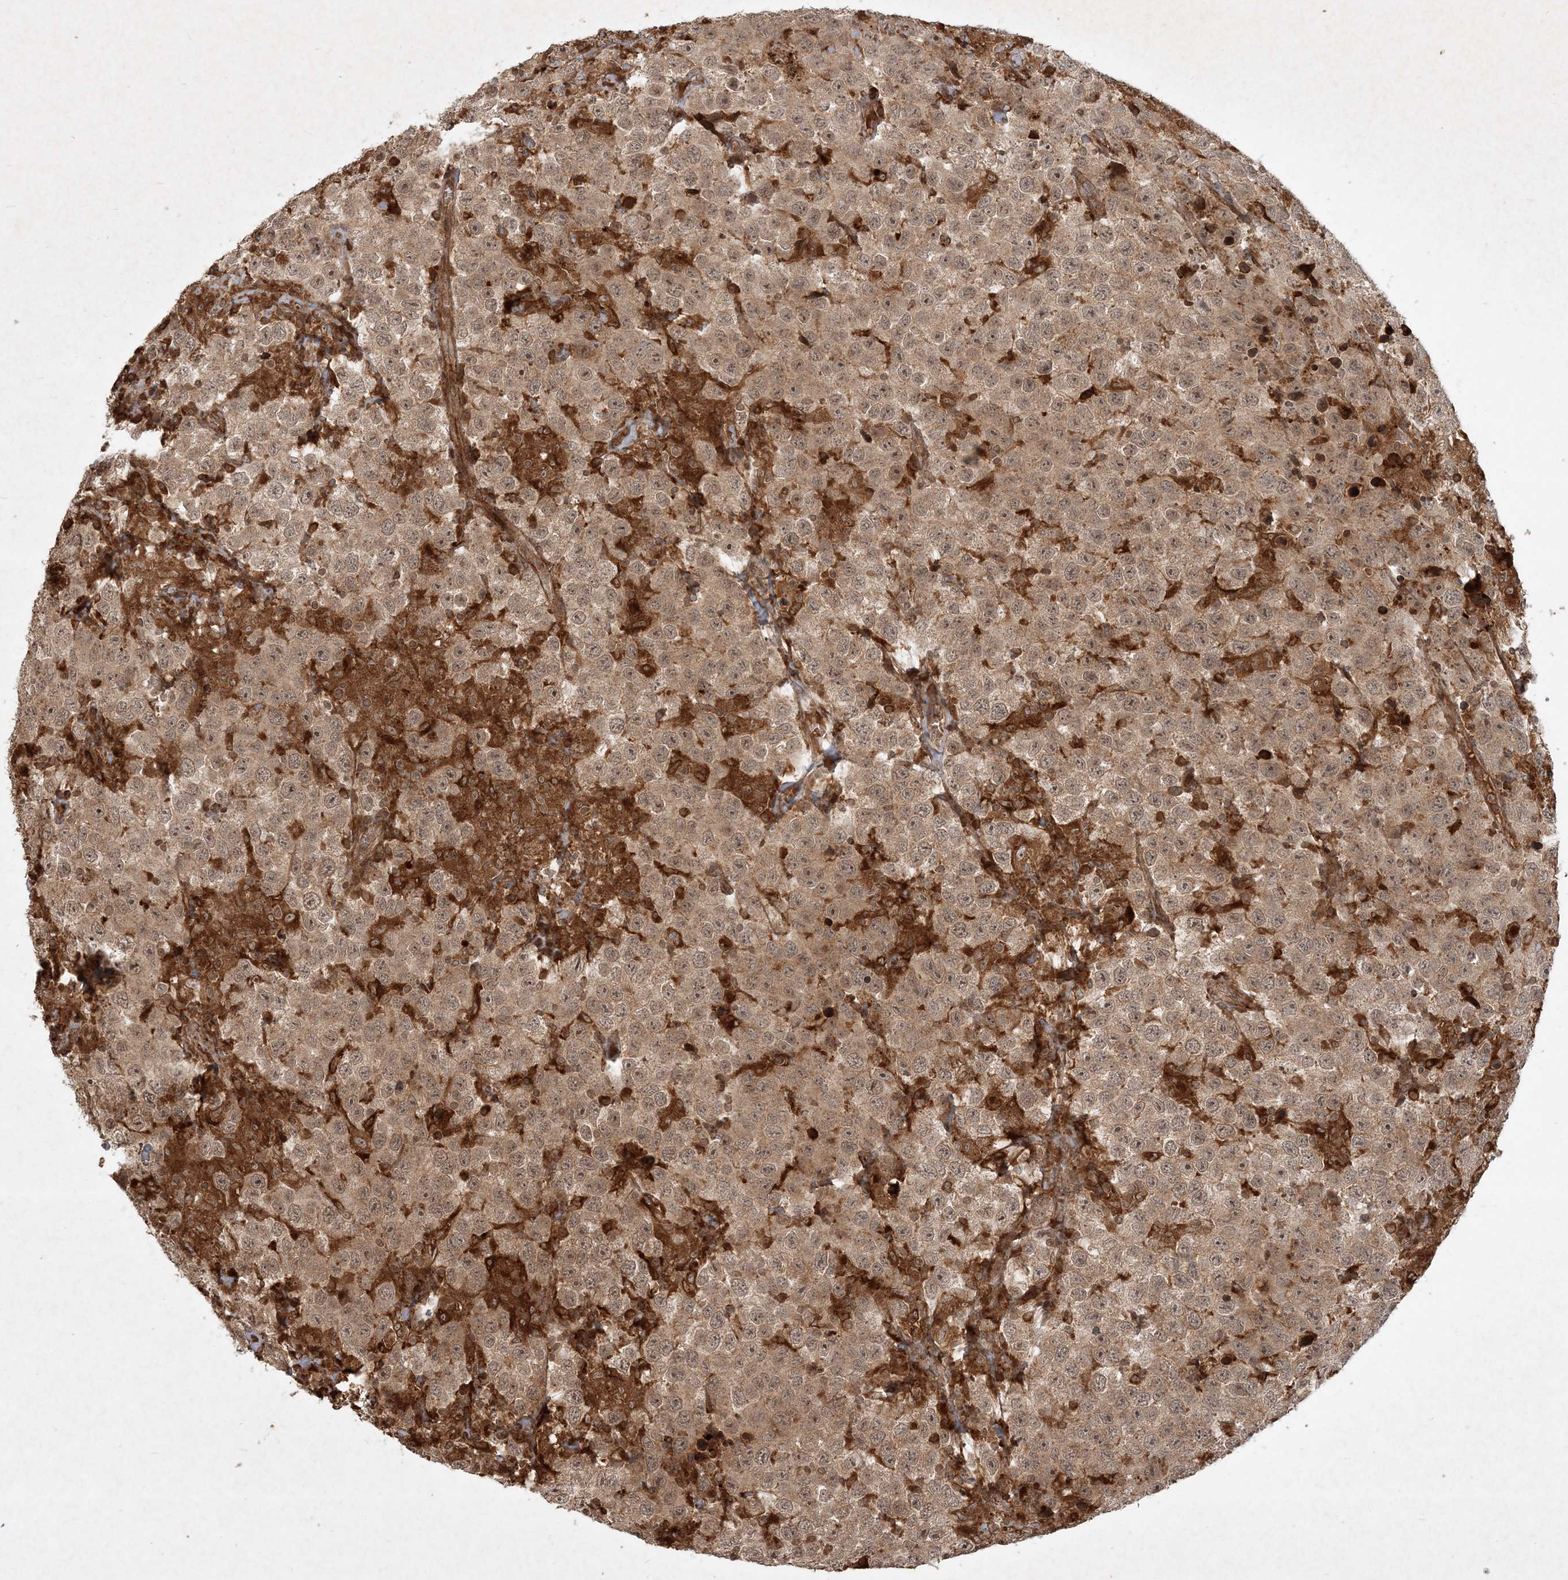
{"staining": {"intensity": "weak", "quantity": ">75%", "location": "cytoplasmic/membranous"}, "tissue": "testis cancer", "cell_type": "Tumor cells", "image_type": "cancer", "snomed": [{"axis": "morphology", "description": "Seminoma, NOS"}, {"axis": "topography", "description": "Testis"}], "caption": "Protein staining by IHC exhibits weak cytoplasmic/membranous staining in approximately >75% of tumor cells in seminoma (testis). (brown staining indicates protein expression, while blue staining denotes nuclei).", "gene": "NARS1", "patient": {"sex": "male", "age": 41}}